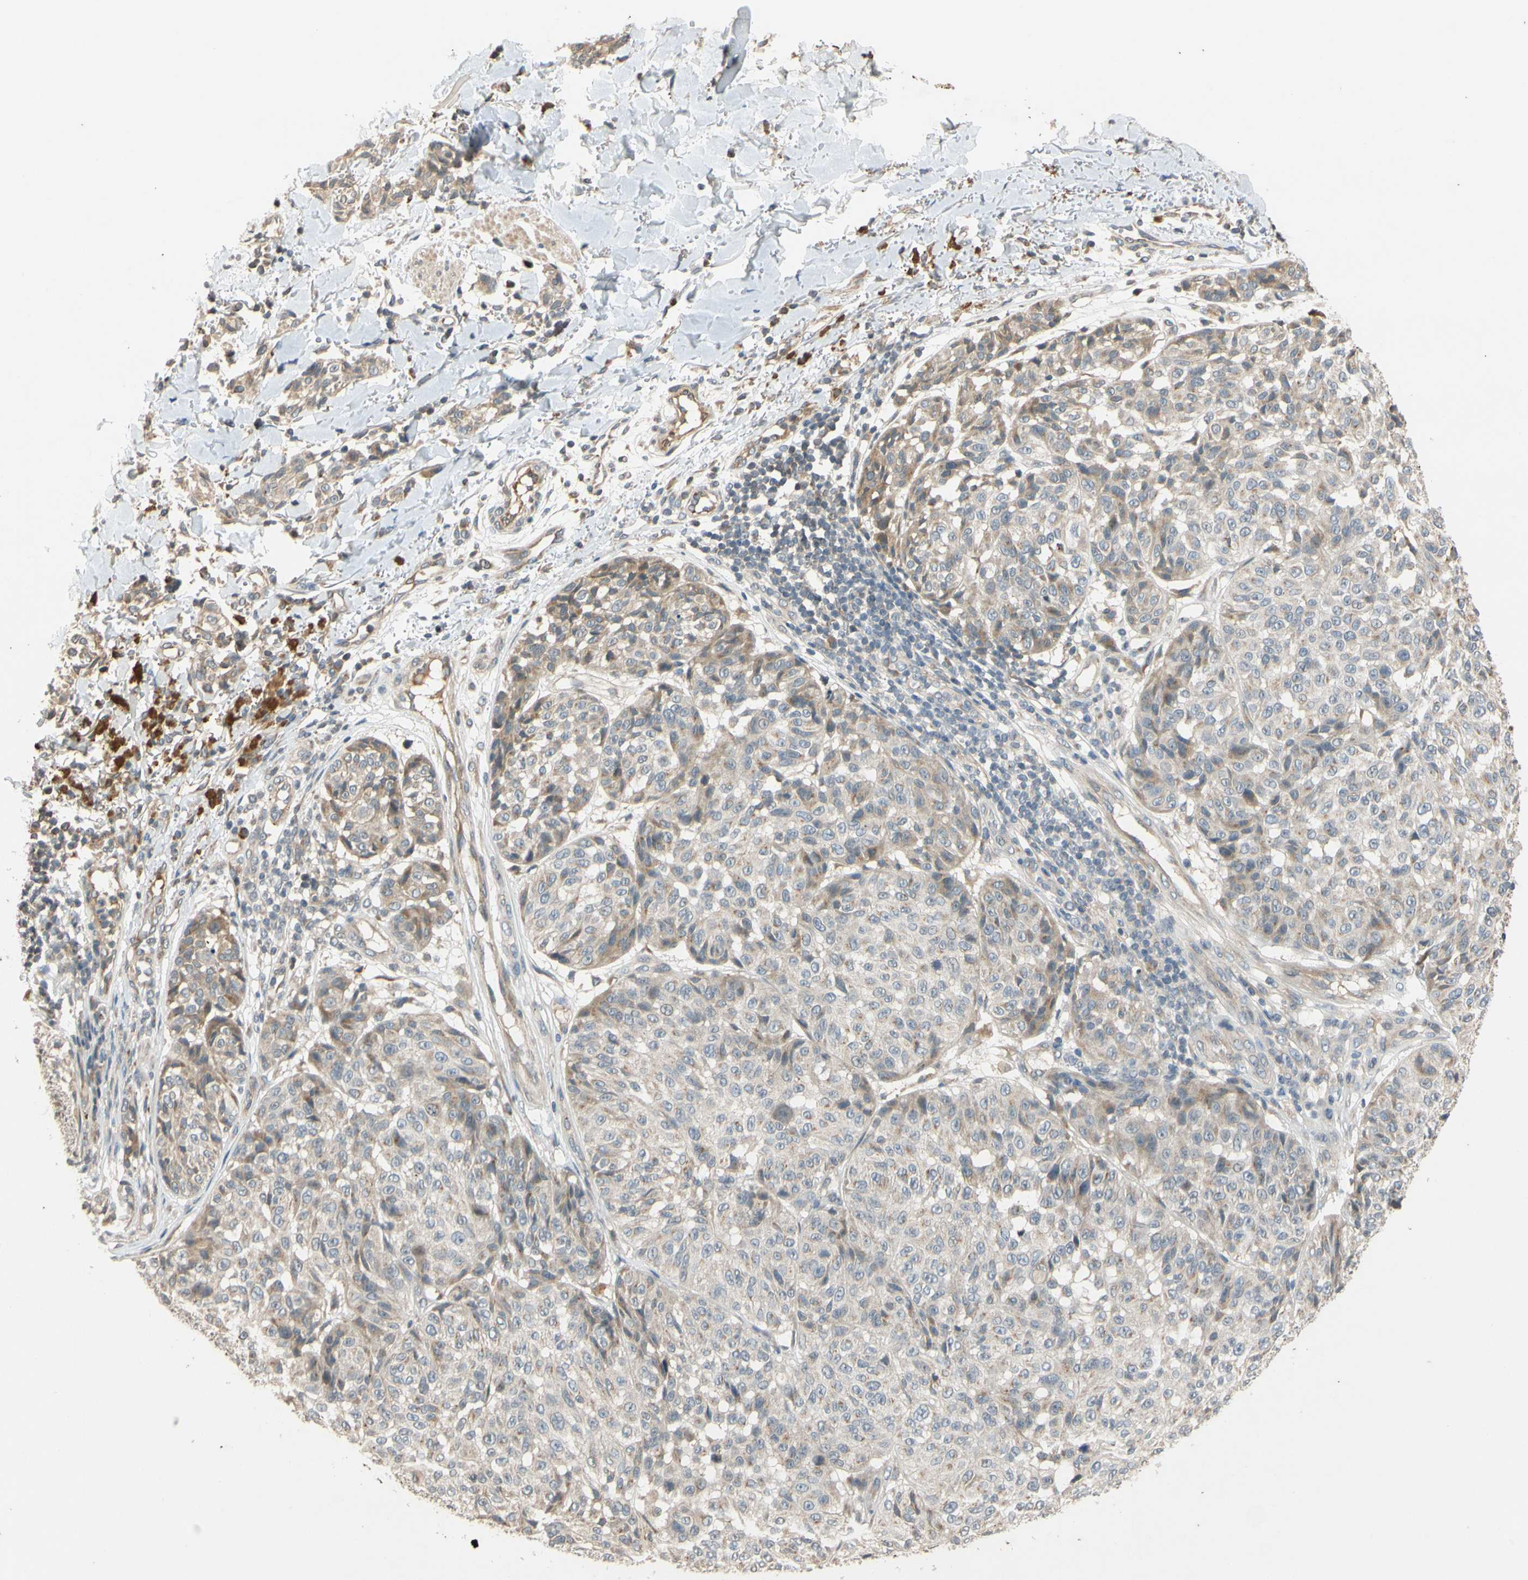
{"staining": {"intensity": "weak", "quantity": ">75%", "location": "cytoplasmic/membranous"}, "tissue": "melanoma", "cell_type": "Tumor cells", "image_type": "cancer", "snomed": [{"axis": "morphology", "description": "Malignant melanoma, NOS"}, {"axis": "topography", "description": "Skin"}], "caption": "A histopathology image showing weak cytoplasmic/membranous expression in approximately >75% of tumor cells in malignant melanoma, as visualized by brown immunohistochemical staining.", "gene": "ATP2C1", "patient": {"sex": "female", "age": 46}}